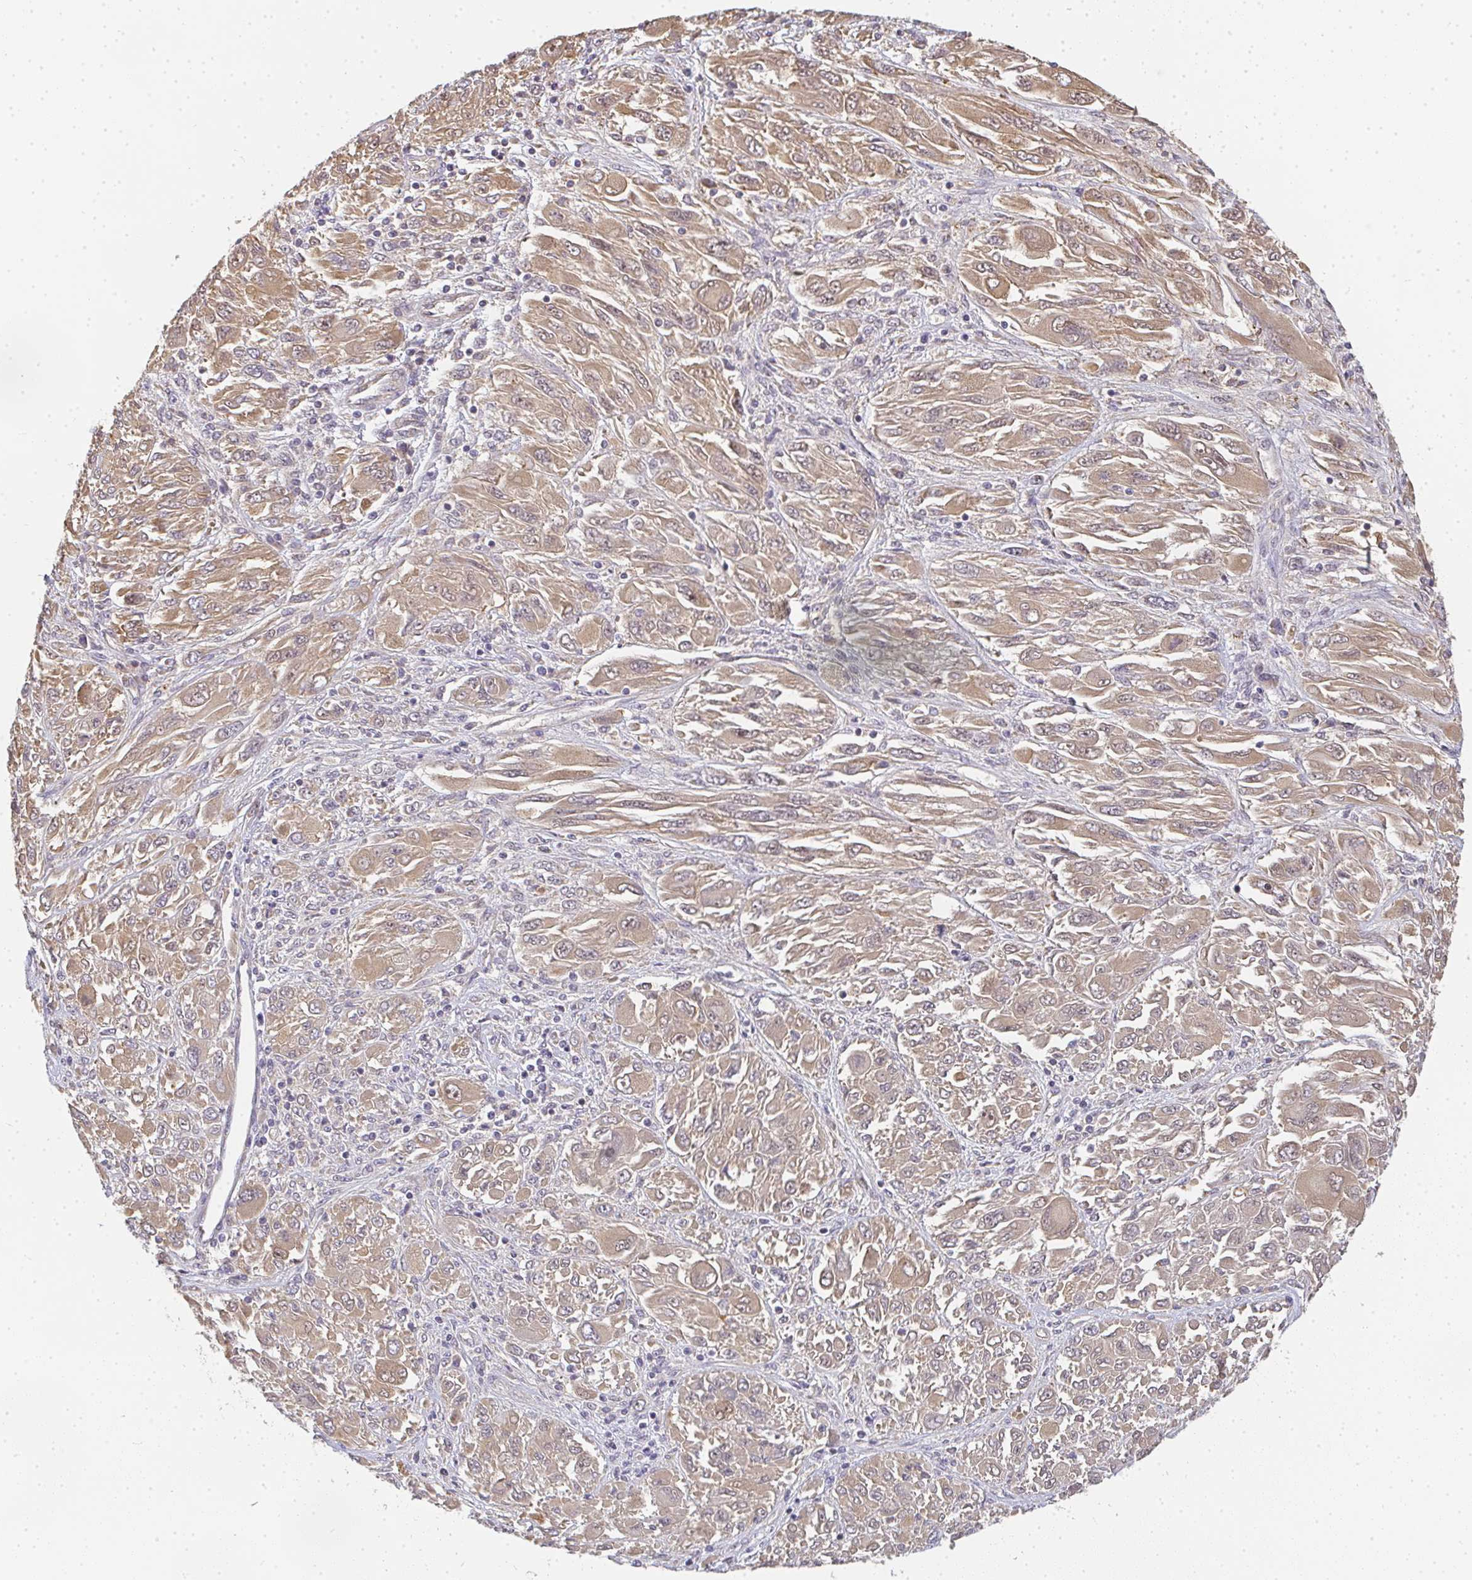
{"staining": {"intensity": "weak", "quantity": ">75%", "location": "cytoplasmic/membranous"}, "tissue": "melanoma", "cell_type": "Tumor cells", "image_type": "cancer", "snomed": [{"axis": "morphology", "description": "Malignant melanoma, NOS"}, {"axis": "topography", "description": "Skin"}], "caption": "A micrograph of human melanoma stained for a protein displays weak cytoplasmic/membranous brown staining in tumor cells.", "gene": "SLC35B3", "patient": {"sex": "female", "age": 91}}